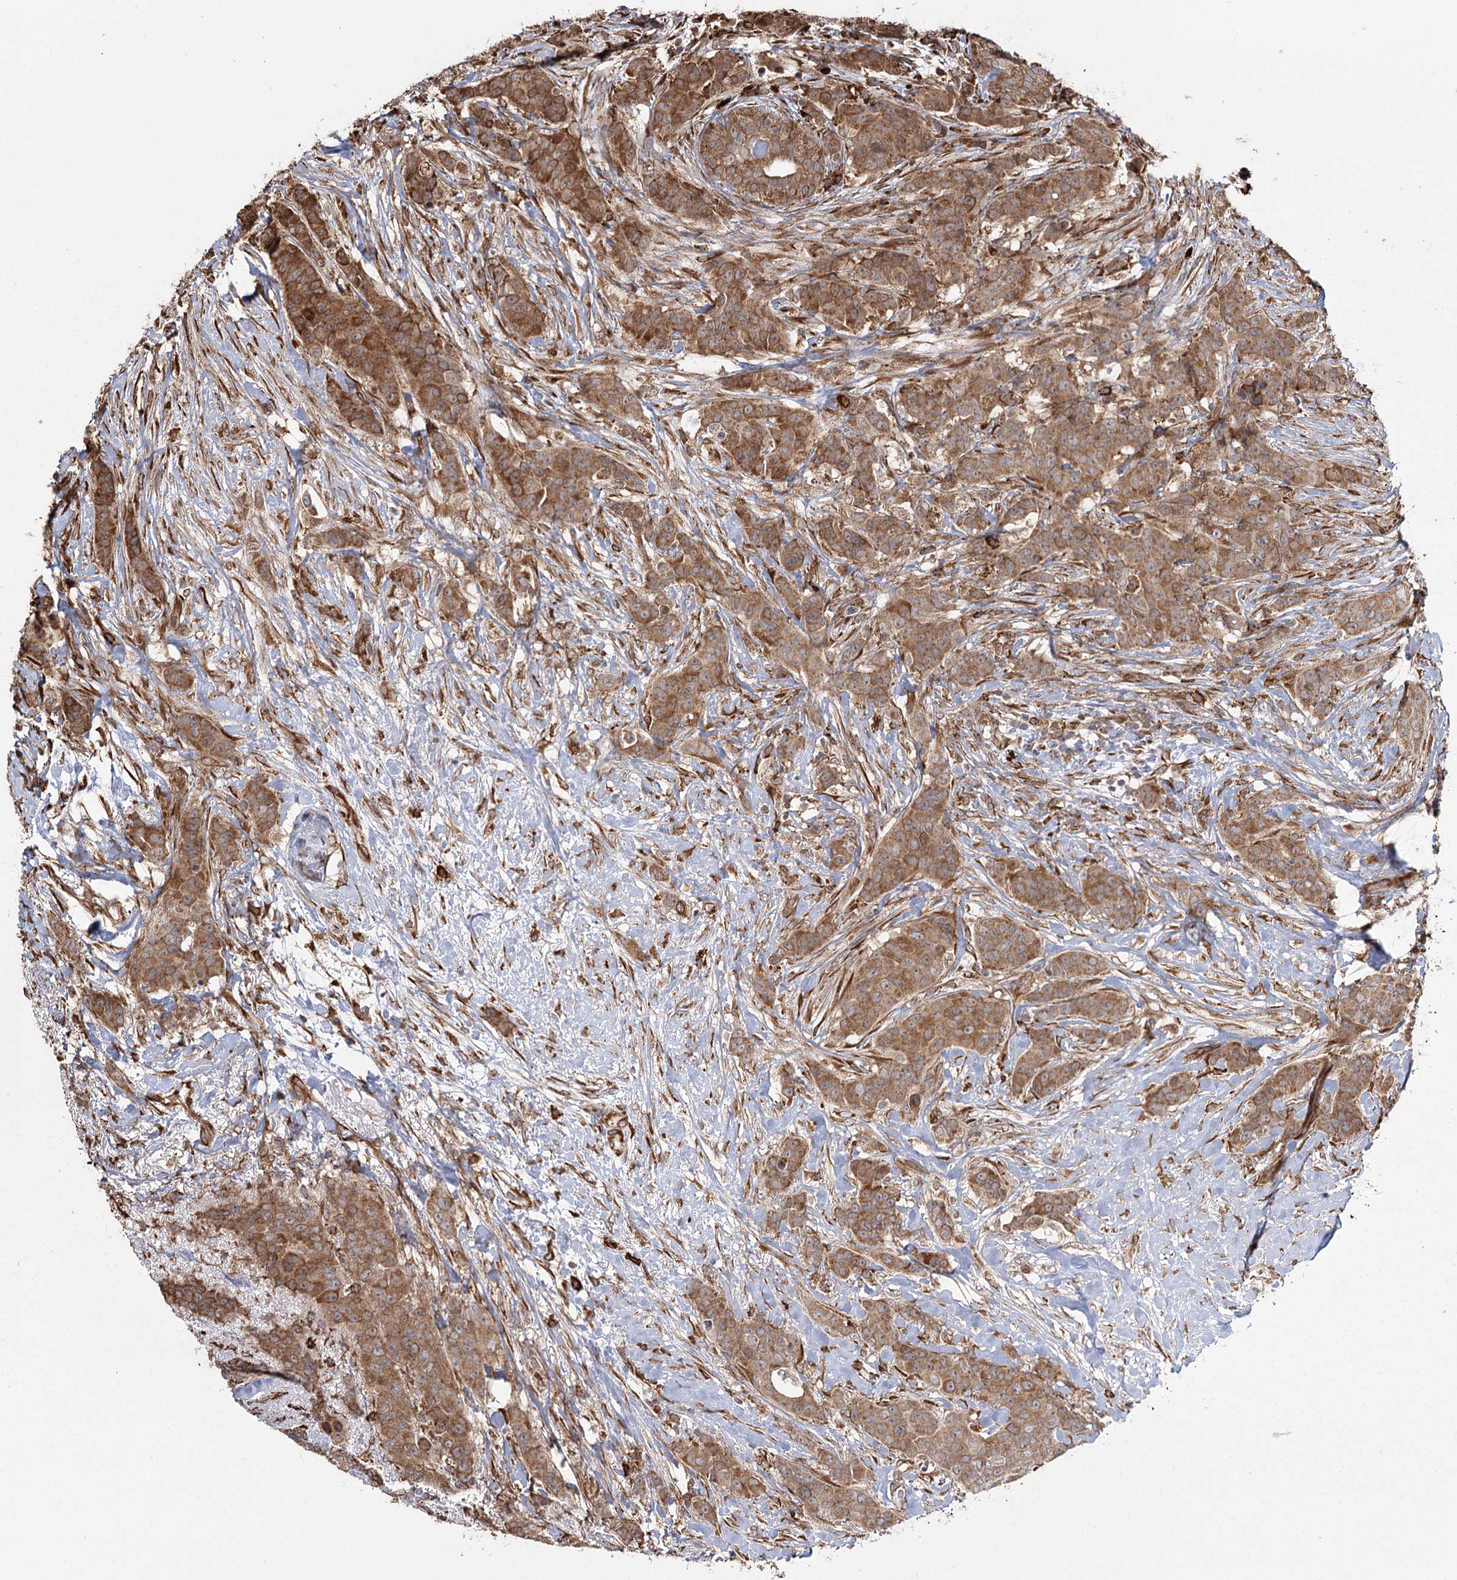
{"staining": {"intensity": "moderate", "quantity": ">75%", "location": "cytoplasmic/membranous"}, "tissue": "breast cancer", "cell_type": "Tumor cells", "image_type": "cancer", "snomed": [{"axis": "morphology", "description": "Duct carcinoma"}, {"axis": "topography", "description": "Breast"}], "caption": "Invasive ductal carcinoma (breast) stained with IHC displays moderate cytoplasmic/membranous positivity in about >75% of tumor cells.", "gene": "FAM13A", "patient": {"sex": "female", "age": 40}}